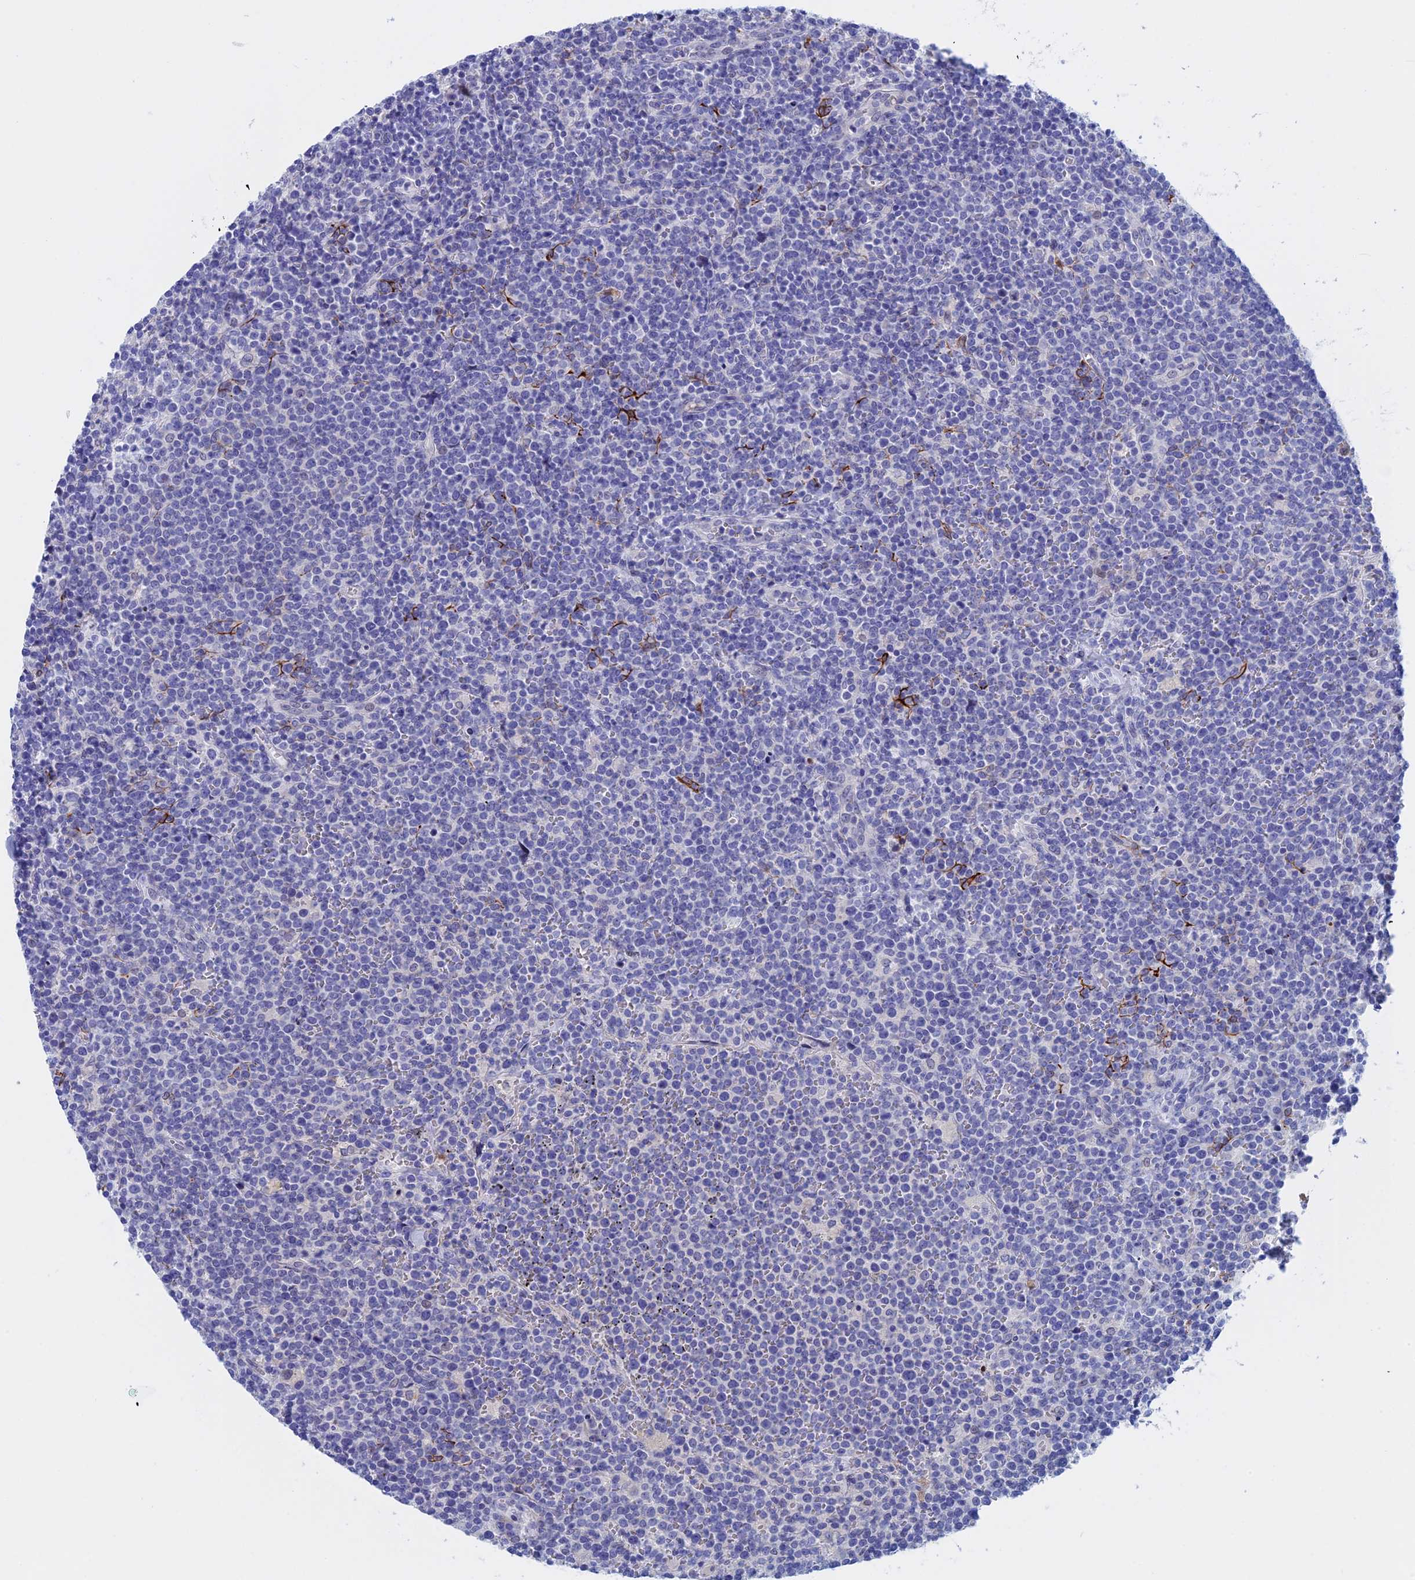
{"staining": {"intensity": "negative", "quantity": "none", "location": "none"}, "tissue": "lymphoma", "cell_type": "Tumor cells", "image_type": "cancer", "snomed": [{"axis": "morphology", "description": "Malignant lymphoma, non-Hodgkin's type, High grade"}, {"axis": "topography", "description": "Lymph node"}], "caption": "IHC photomicrograph of lymphoma stained for a protein (brown), which demonstrates no expression in tumor cells.", "gene": "WDR83", "patient": {"sex": "male", "age": 61}}